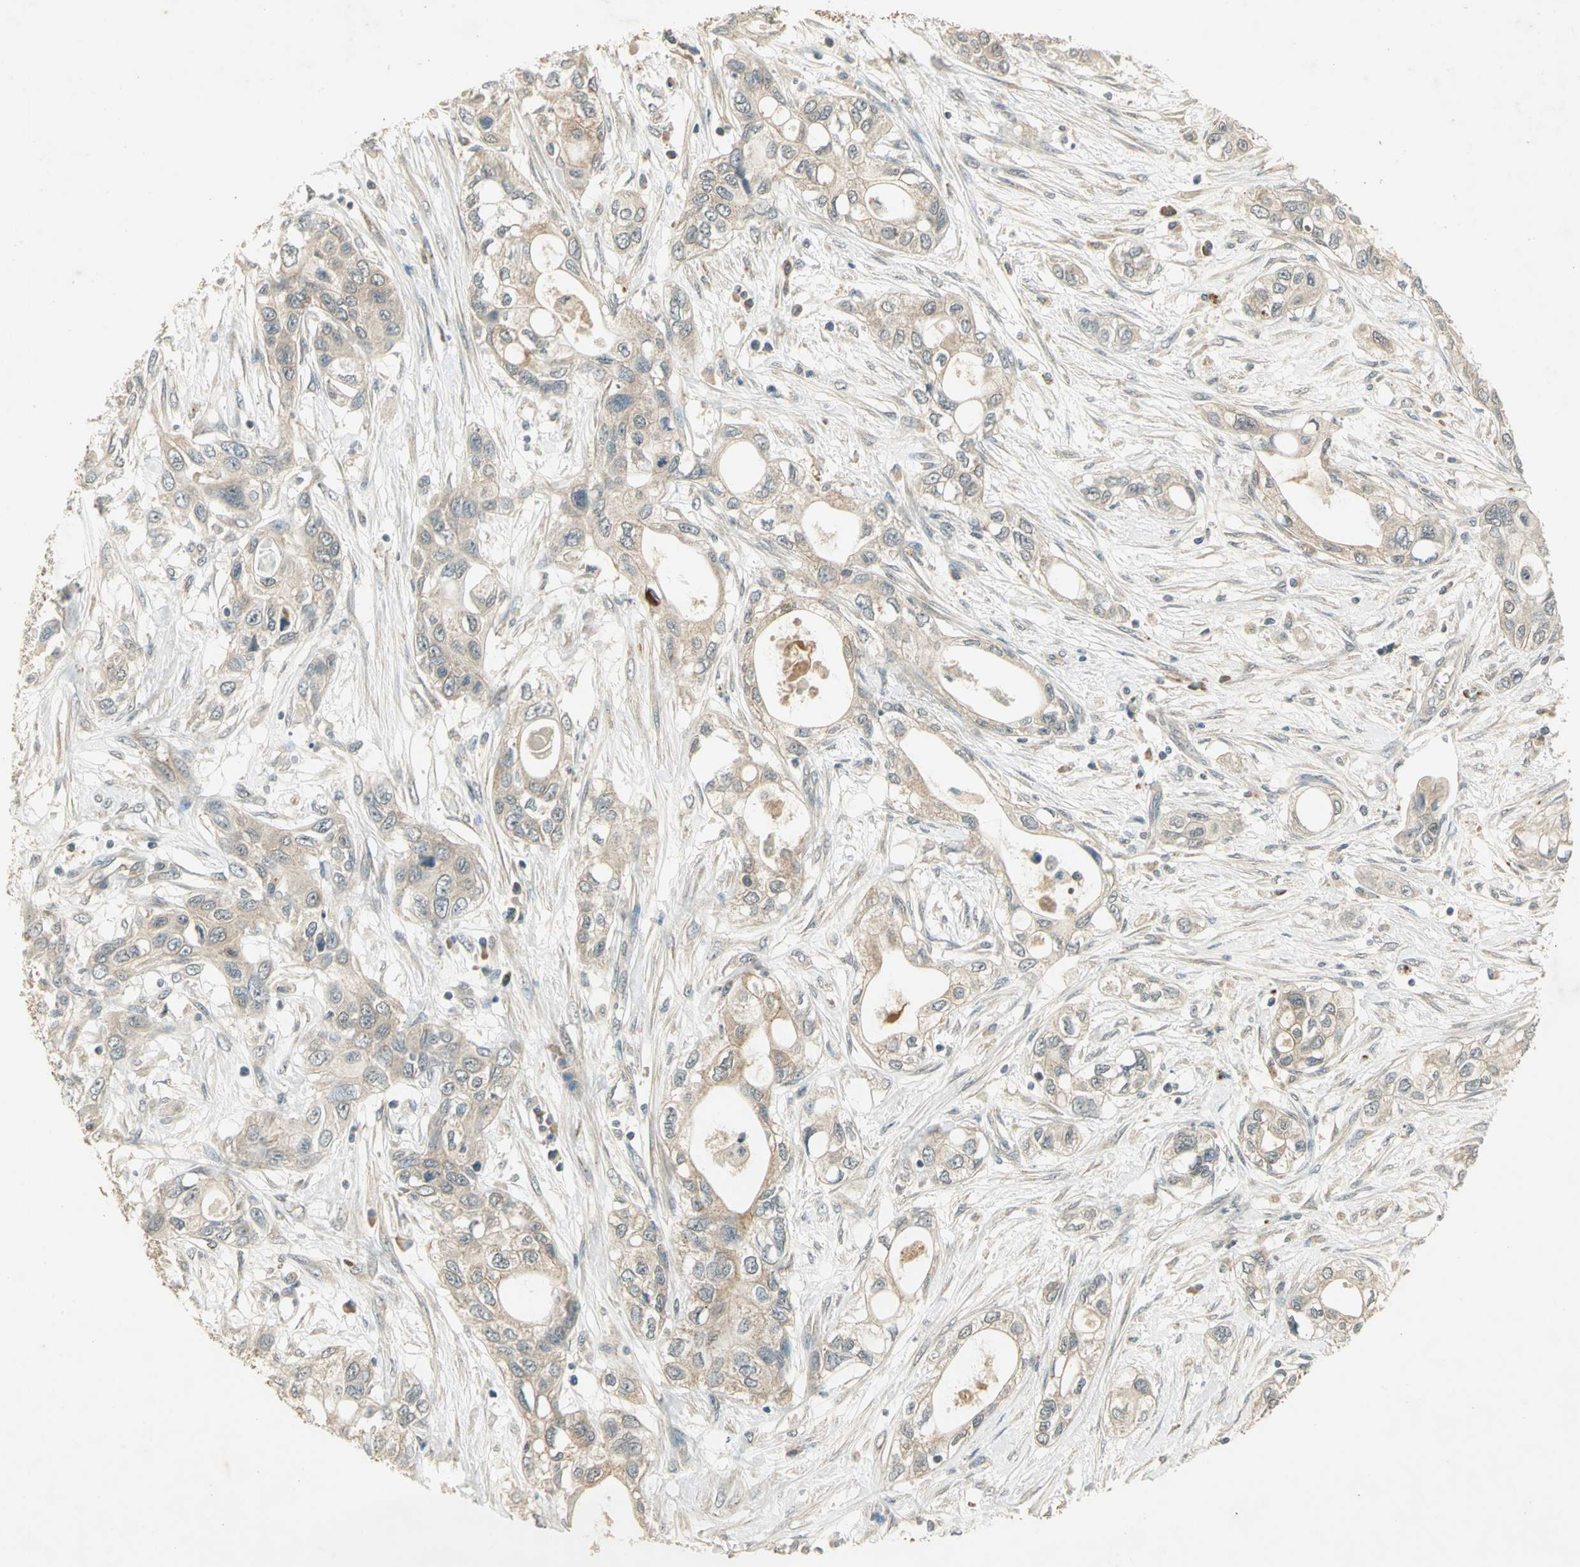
{"staining": {"intensity": "weak", "quantity": "25%-75%", "location": "cytoplasmic/membranous"}, "tissue": "pancreatic cancer", "cell_type": "Tumor cells", "image_type": "cancer", "snomed": [{"axis": "morphology", "description": "Adenocarcinoma, NOS"}, {"axis": "topography", "description": "Pancreas"}], "caption": "This image exhibits immunohistochemistry staining of human pancreatic adenocarcinoma, with low weak cytoplasmic/membranous staining in about 25%-75% of tumor cells.", "gene": "KEAP1", "patient": {"sex": "female", "age": 70}}